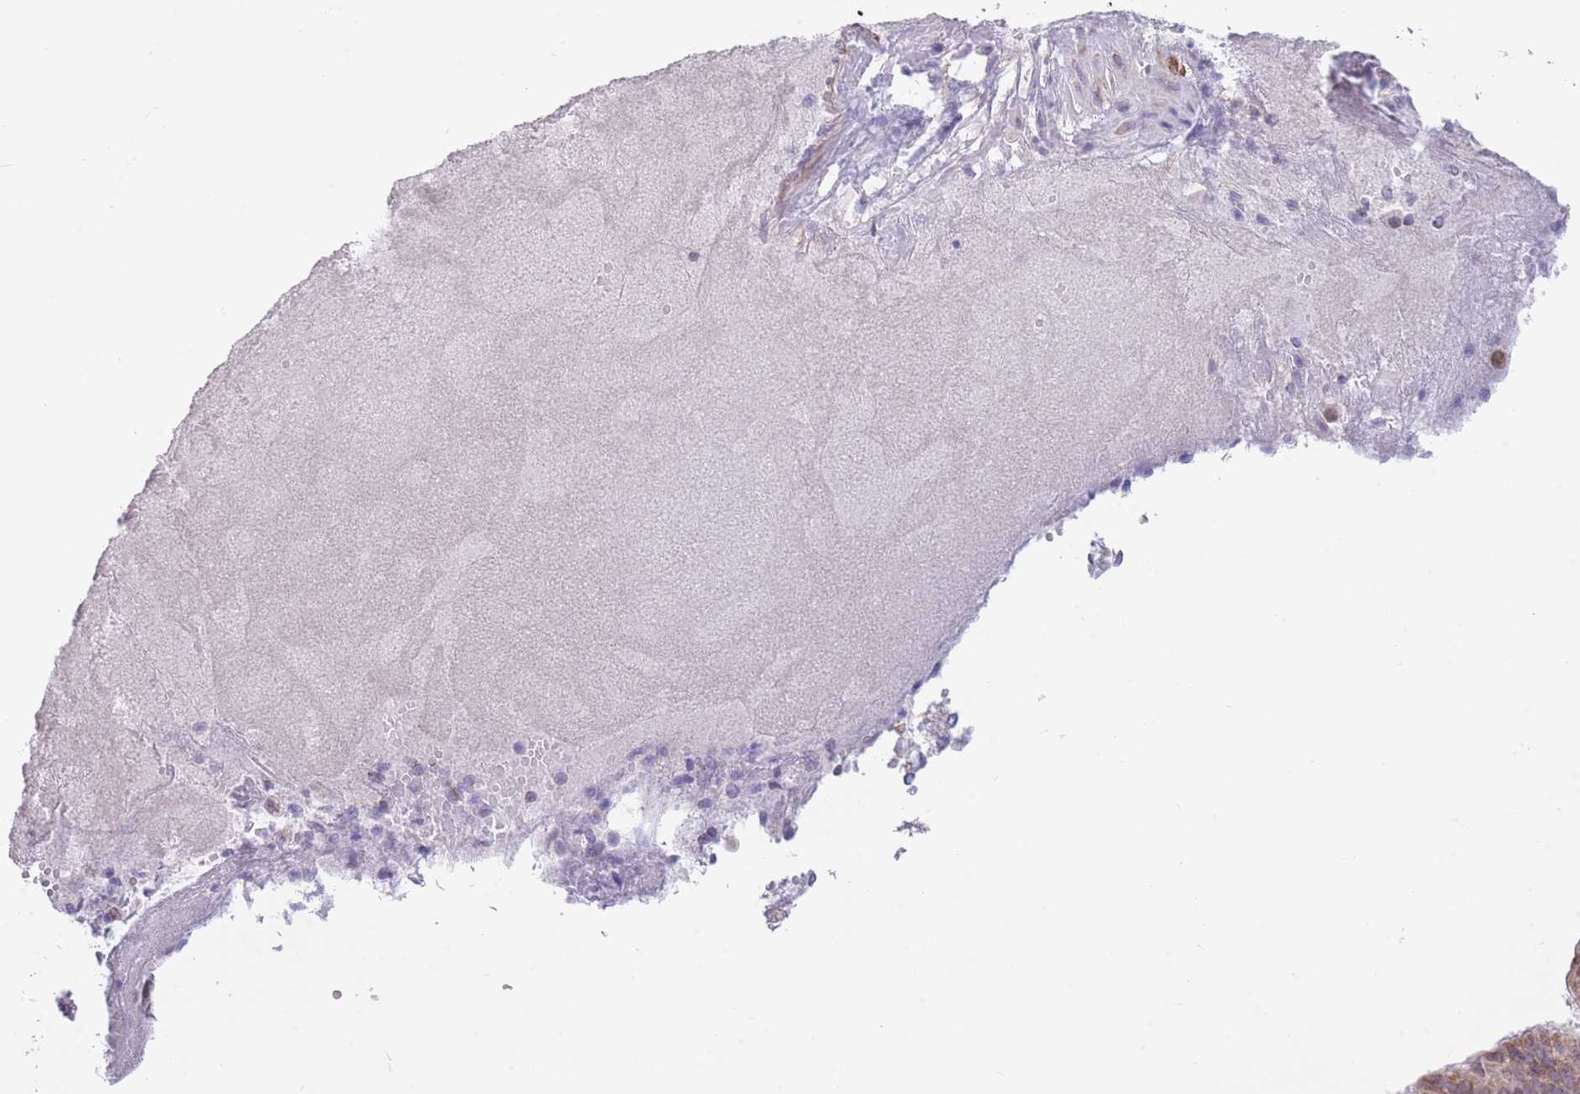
{"staining": {"intensity": "moderate", "quantity": "25%-75%", "location": "cytoplasmic/membranous"}, "tissue": "endometrial cancer", "cell_type": "Tumor cells", "image_type": "cancer", "snomed": [{"axis": "morphology", "description": "Adenocarcinoma, NOS"}, {"axis": "topography", "description": "Endometrium"}], "caption": "Adenocarcinoma (endometrial) tissue demonstrates moderate cytoplasmic/membranous expression in approximately 25%-75% of tumor cells", "gene": "PDHA1", "patient": {"sex": "female", "age": 49}}